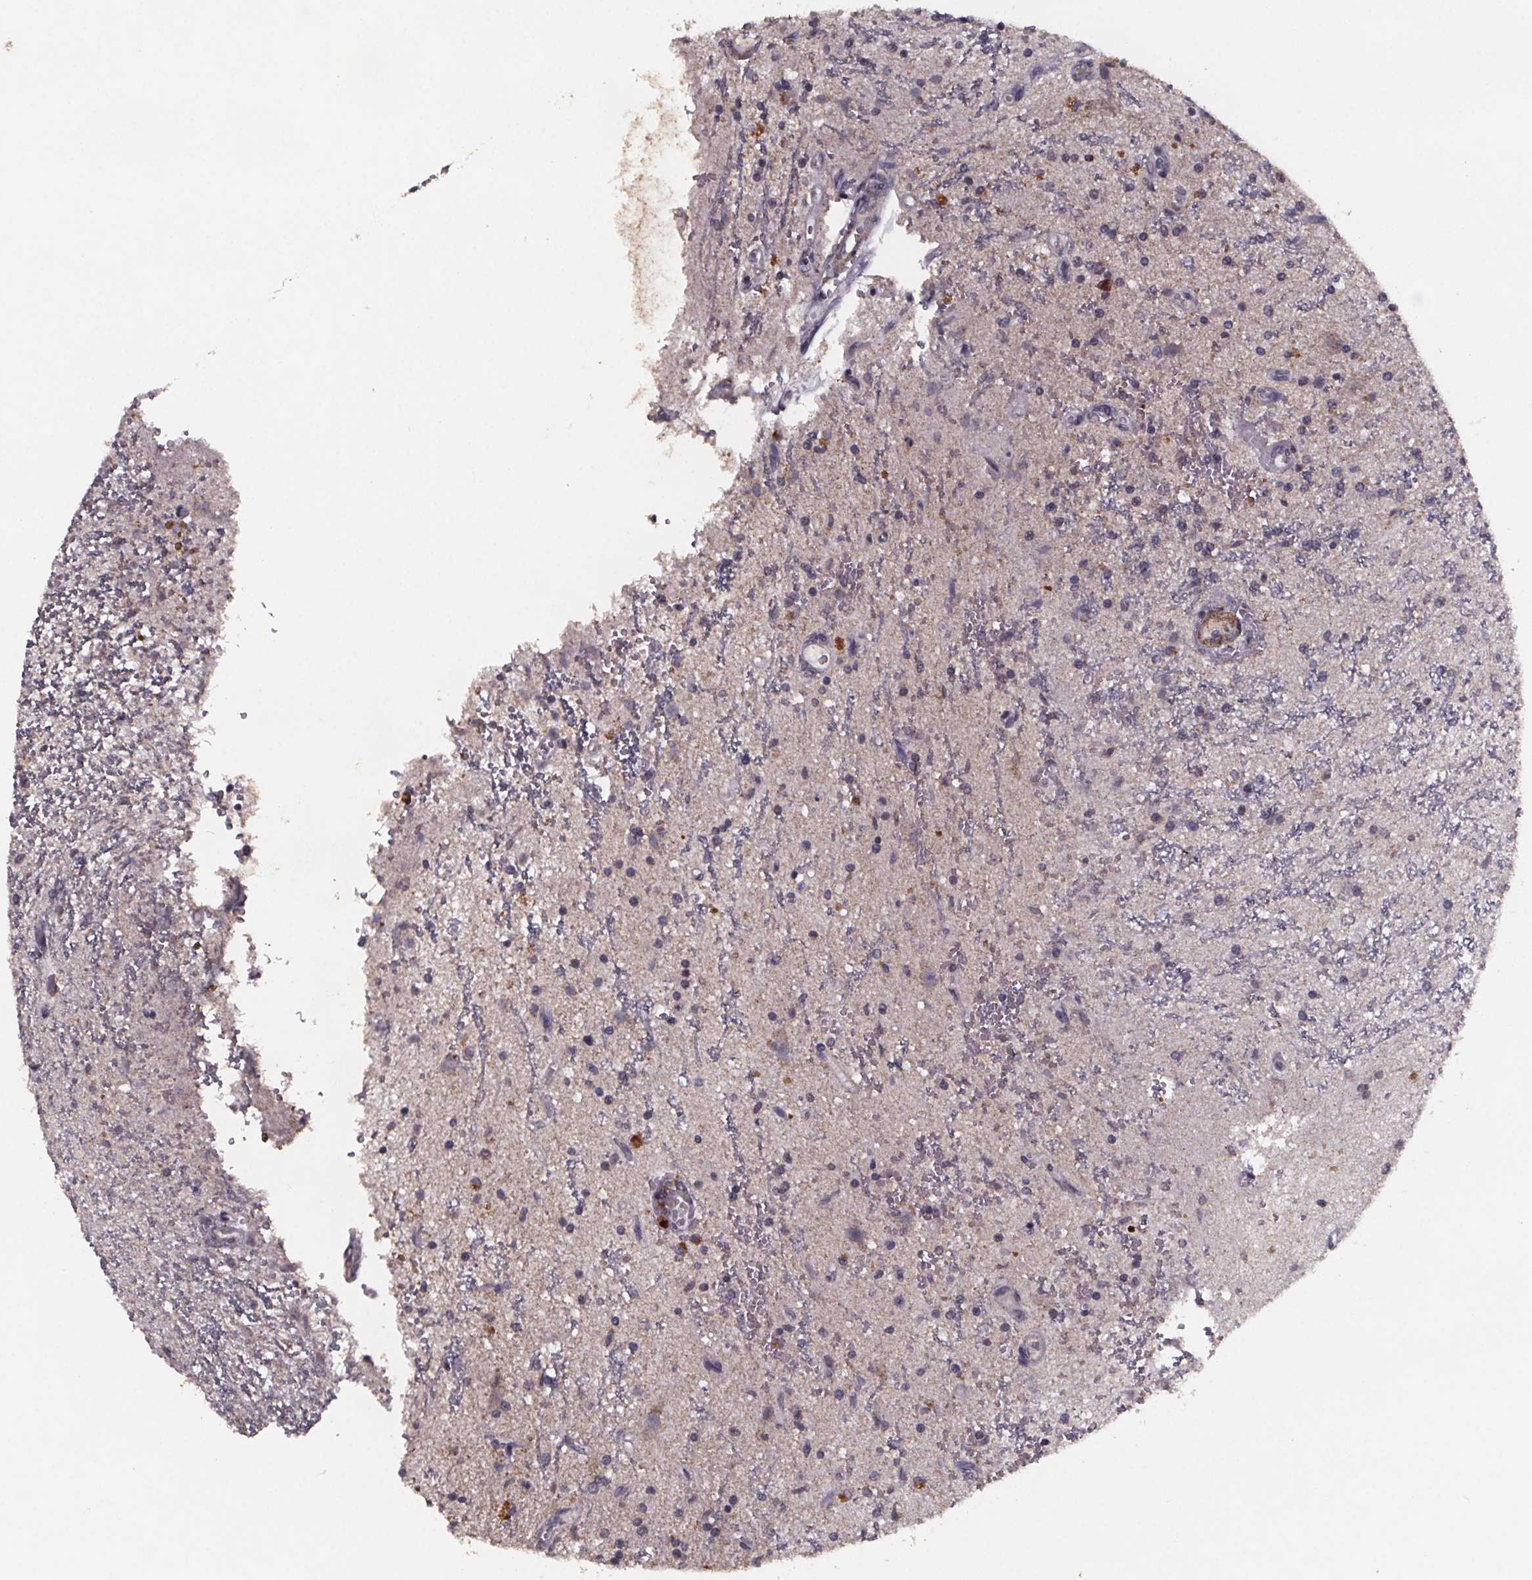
{"staining": {"intensity": "negative", "quantity": "none", "location": "none"}, "tissue": "glioma", "cell_type": "Tumor cells", "image_type": "cancer", "snomed": [{"axis": "morphology", "description": "Glioma, malignant, Low grade"}, {"axis": "topography", "description": "Cerebellum"}], "caption": "Immunohistochemistry micrograph of neoplastic tissue: glioma stained with DAB (3,3'-diaminobenzidine) reveals no significant protein positivity in tumor cells.", "gene": "PALLD", "patient": {"sex": "female", "age": 14}}